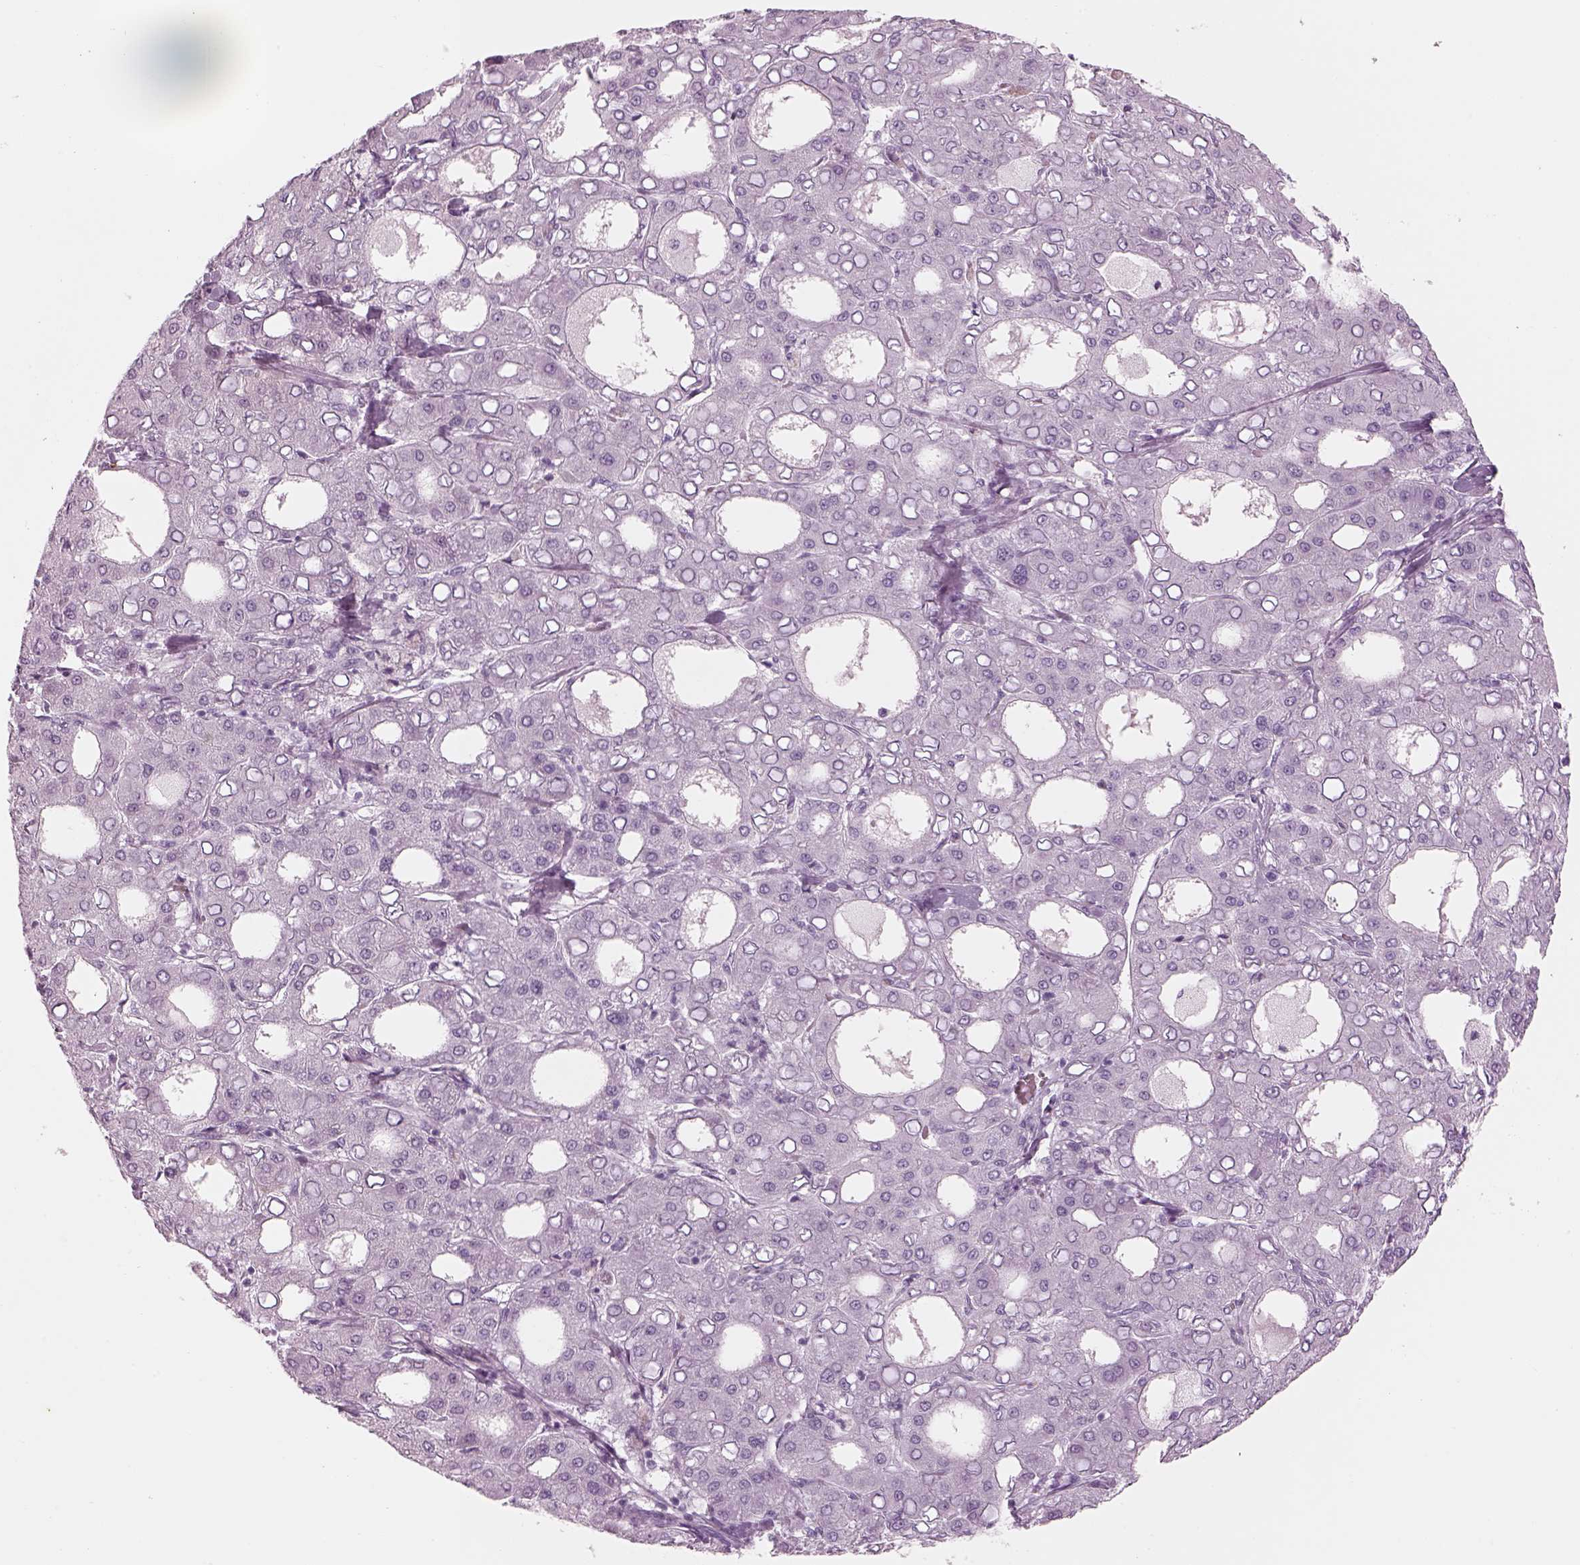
{"staining": {"intensity": "negative", "quantity": "none", "location": "none"}, "tissue": "liver cancer", "cell_type": "Tumor cells", "image_type": "cancer", "snomed": [{"axis": "morphology", "description": "Carcinoma, Hepatocellular, NOS"}, {"axis": "topography", "description": "Liver"}], "caption": "The photomicrograph shows no significant positivity in tumor cells of hepatocellular carcinoma (liver).", "gene": "SAG", "patient": {"sex": "male", "age": 65}}